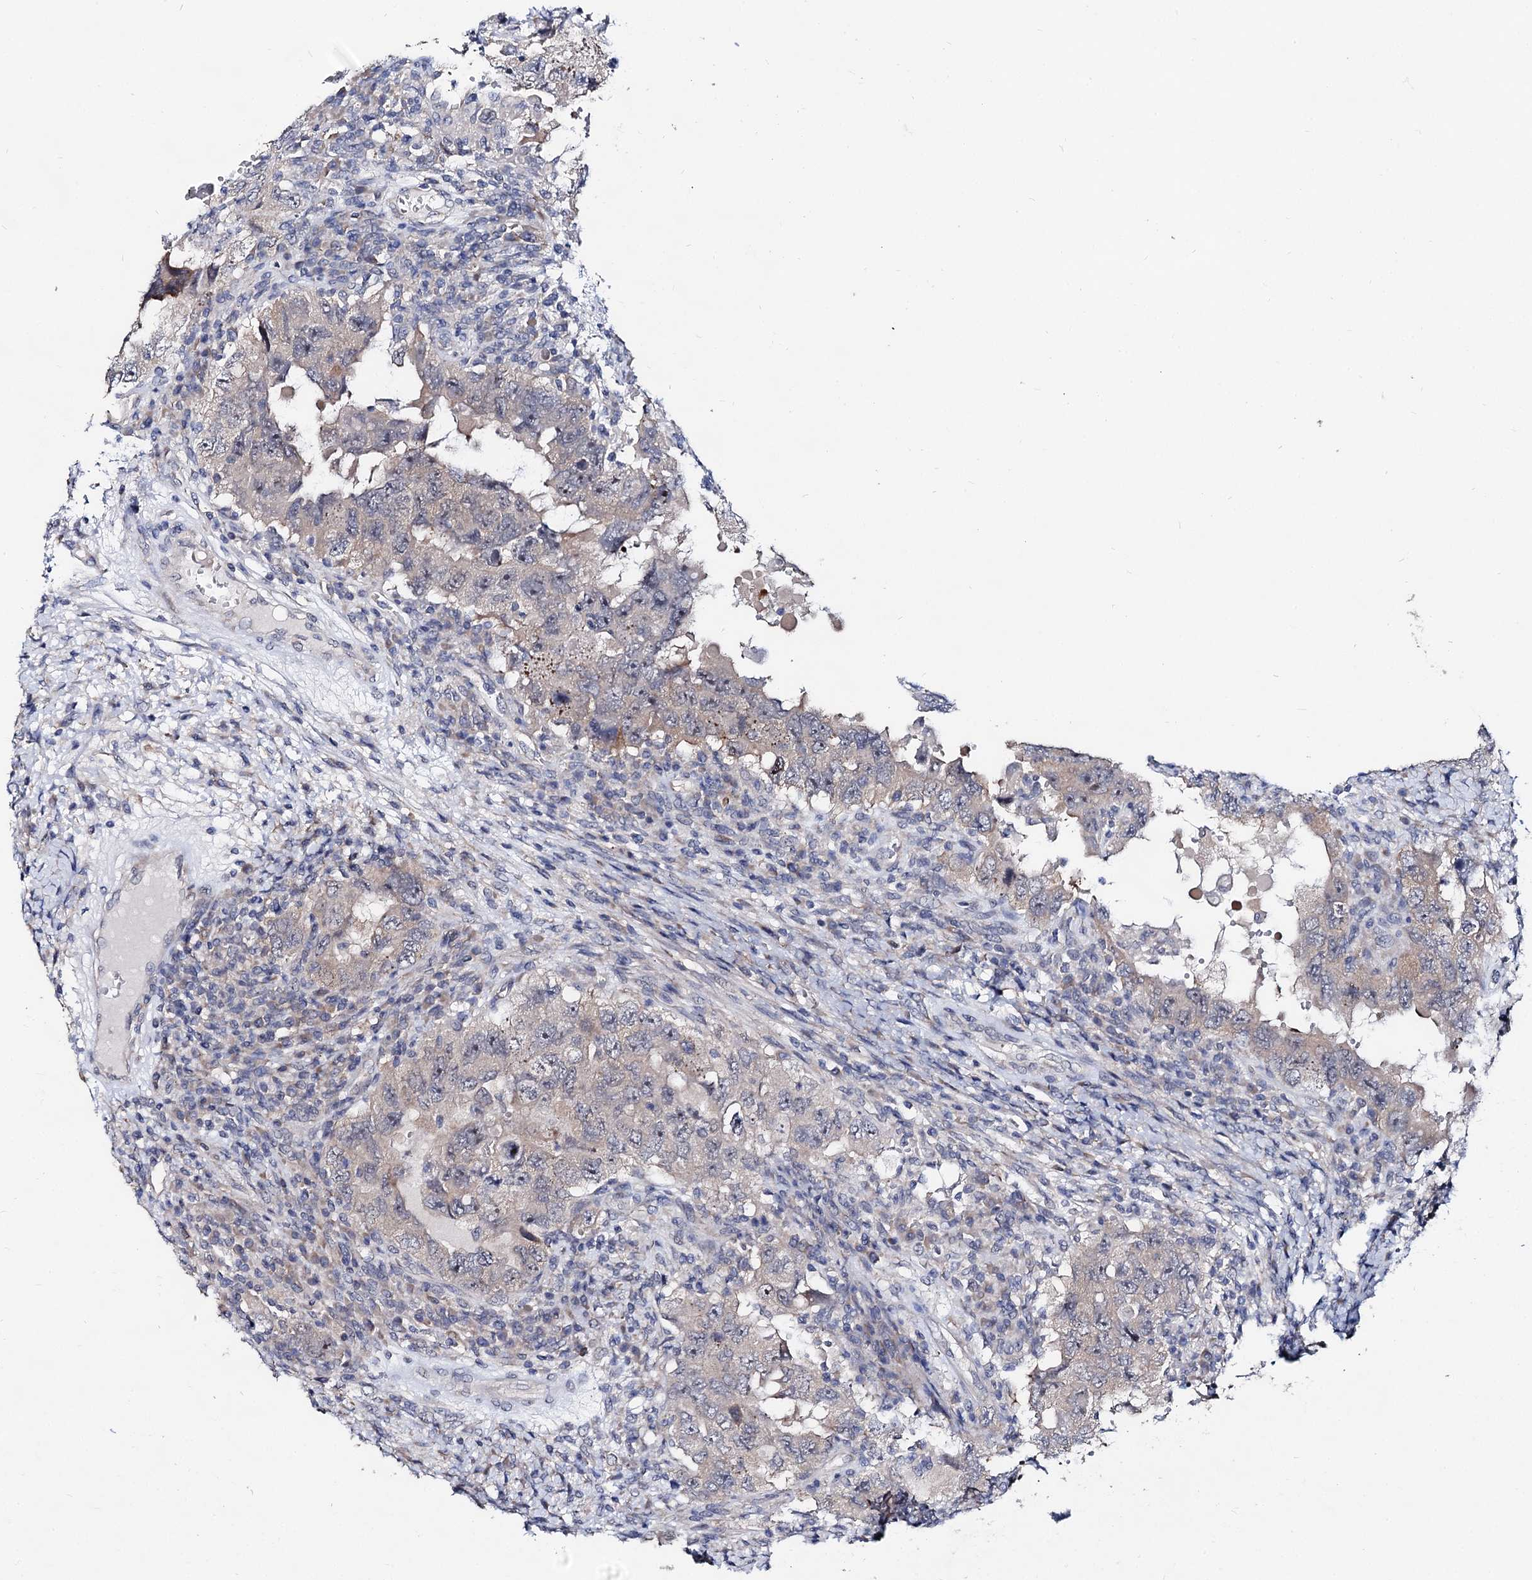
{"staining": {"intensity": "negative", "quantity": "none", "location": "none"}, "tissue": "testis cancer", "cell_type": "Tumor cells", "image_type": "cancer", "snomed": [{"axis": "morphology", "description": "Carcinoma, Embryonal, NOS"}, {"axis": "topography", "description": "Testis"}], "caption": "Human testis cancer stained for a protein using immunohistochemistry reveals no staining in tumor cells.", "gene": "CAPRIN2", "patient": {"sex": "male", "age": 26}}